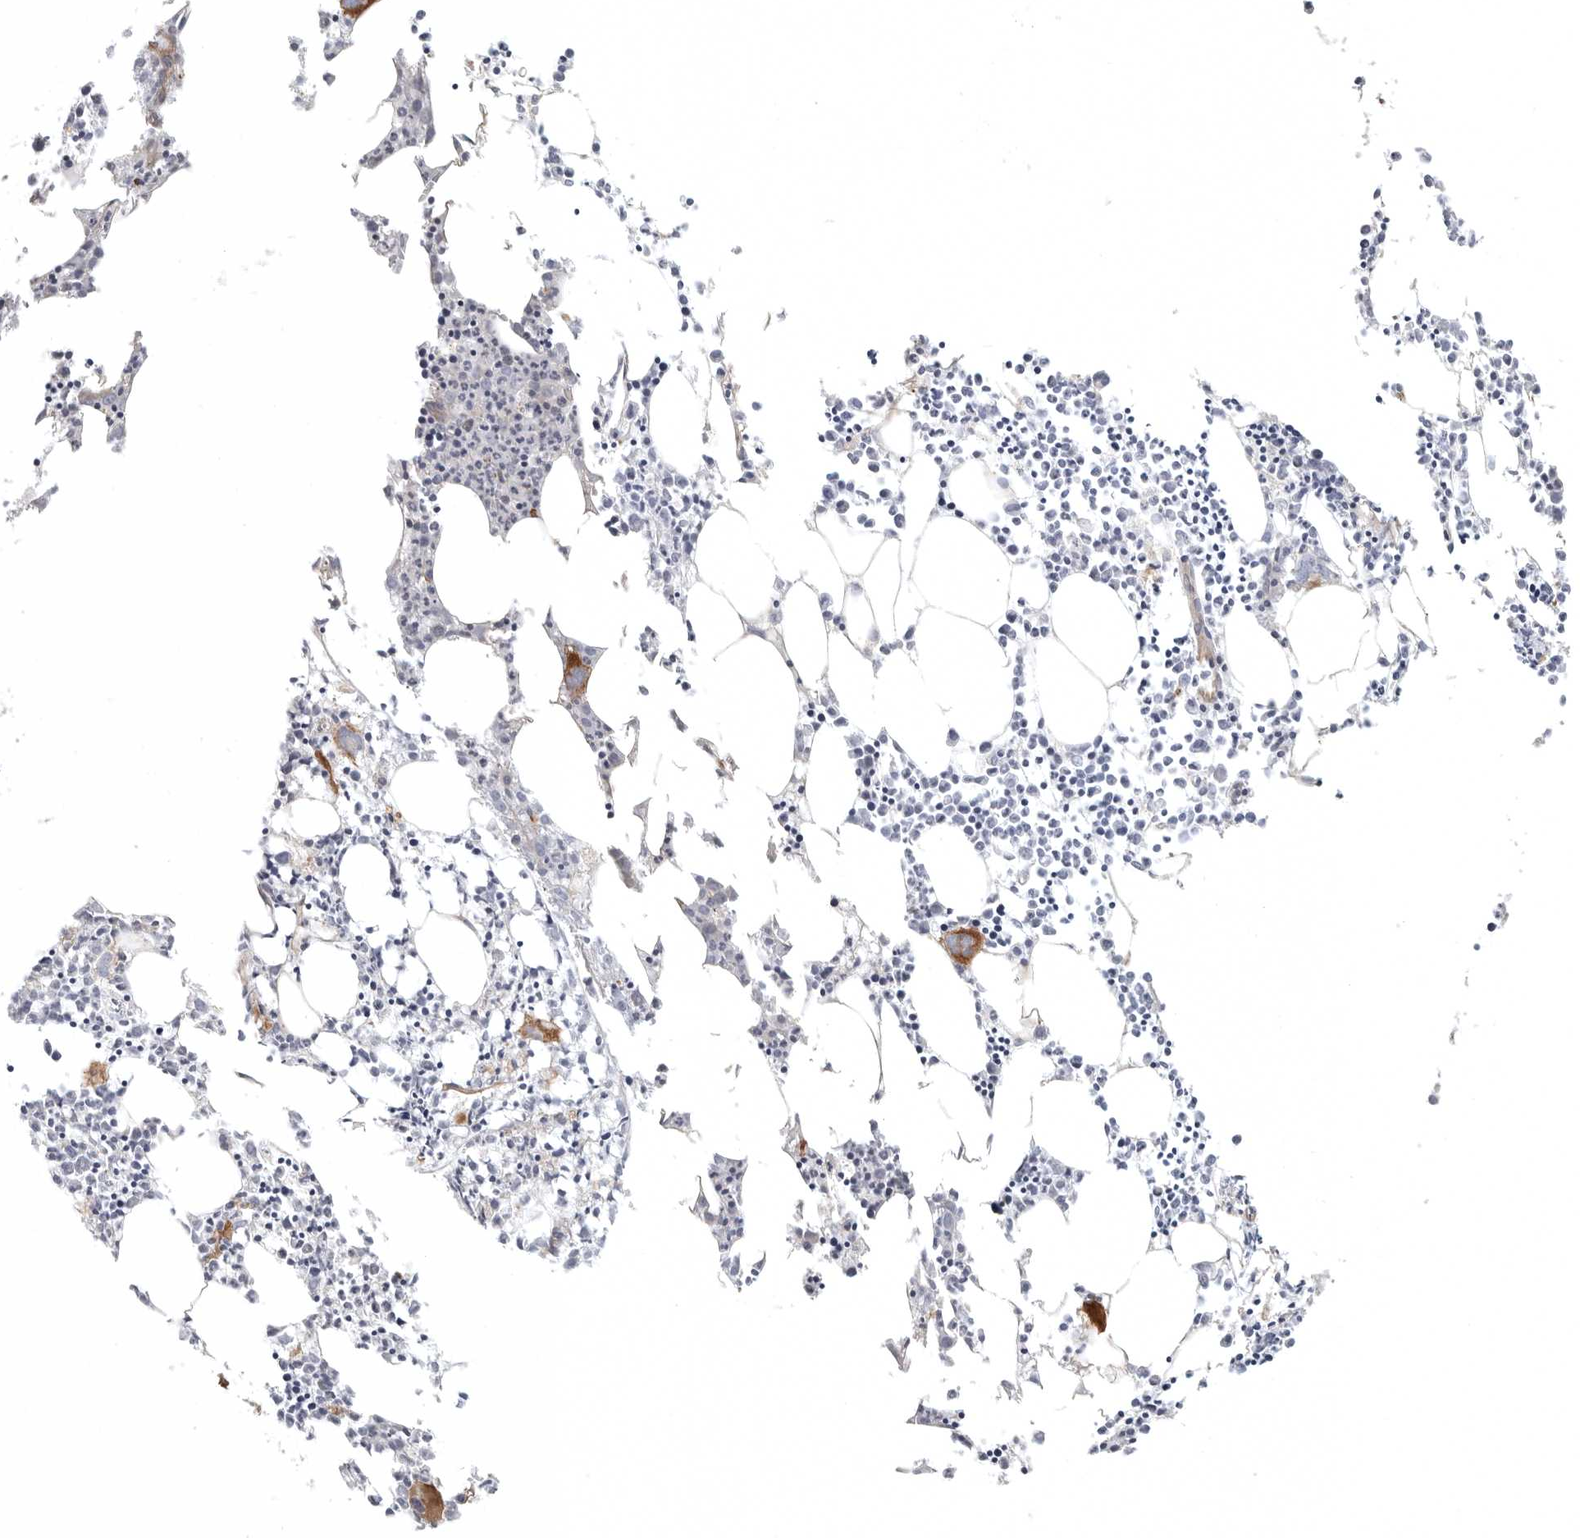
{"staining": {"intensity": "moderate", "quantity": "<25%", "location": "cytoplasmic/membranous"}, "tissue": "bone marrow", "cell_type": "Hematopoietic cells", "image_type": "normal", "snomed": [{"axis": "morphology", "description": "Normal tissue, NOS"}, {"axis": "morphology", "description": "Inflammation, NOS"}, {"axis": "topography", "description": "Bone marrow"}], "caption": "Immunohistochemistry (DAB (3,3'-diaminobenzidine)) staining of benign human bone marrow reveals moderate cytoplasmic/membranous protein expression in approximately <25% of hematopoietic cells. (DAB = brown stain, brightfield microscopy at high magnification).", "gene": "LONRF1", "patient": {"sex": "female", "age": 62}}